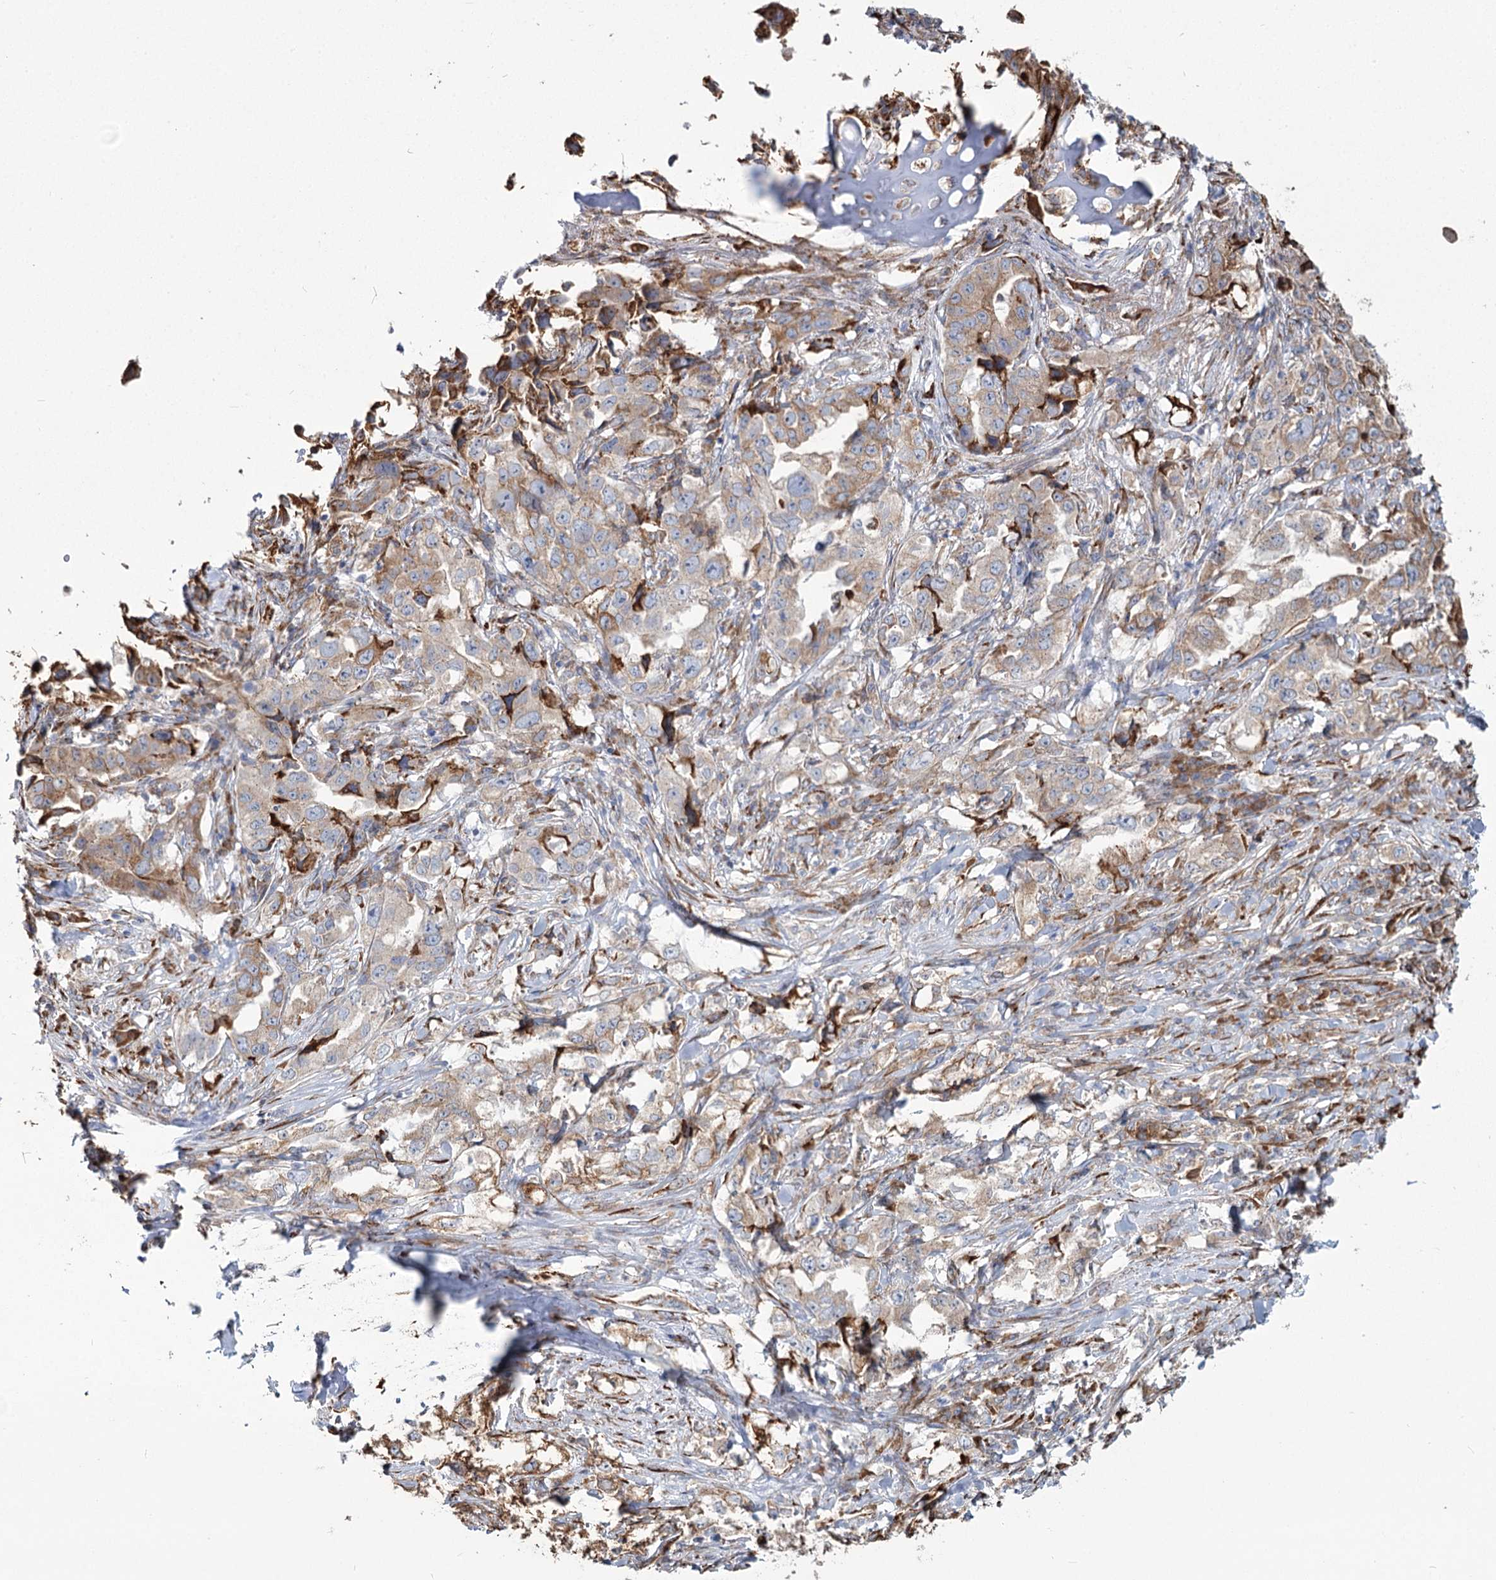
{"staining": {"intensity": "moderate", "quantity": ">75%", "location": "cytoplasmic/membranous"}, "tissue": "lung cancer", "cell_type": "Tumor cells", "image_type": "cancer", "snomed": [{"axis": "morphology", "description": "Adenocarcinoma, NOS"}, {"axis": "topography", "description": "Lung"}], "caption": "Tumor cells demonstrate medium levels of moderate cytoplasmic/membranous staining in approximately >75% of cells in lung cancer (adenocarcinoma).", "gene": "ZCCHC9", "patient": {"sex": "female", "age": 51}}